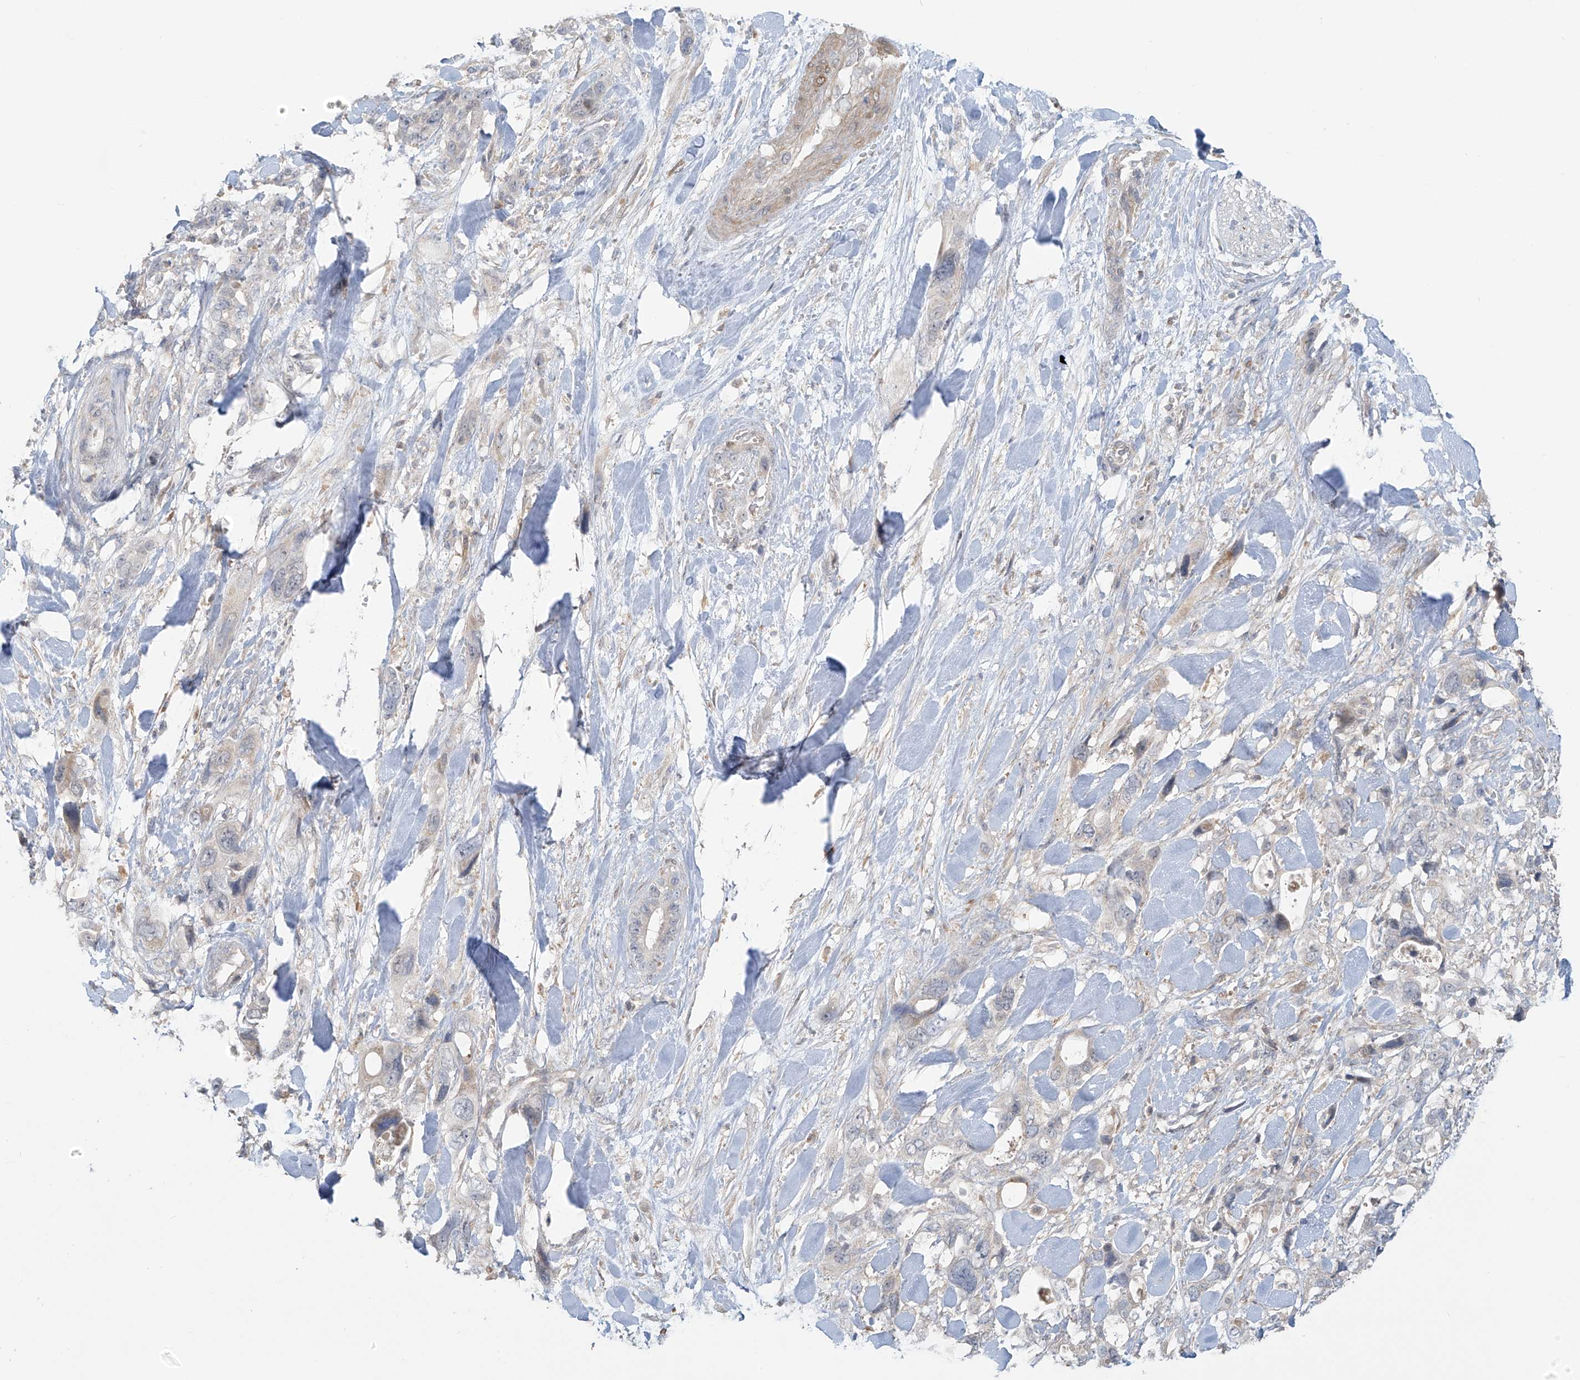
{"staining": {"intensity": "negative", "quantity": "none", "location": "none"}, "tissue": "pancreatic cancer", "cell_type": "Tumor cells", "image_type": "cancer", "snomed": [{"axis": "morphology", "description": "Adenocarcinoma, NOS"}, {"axis": "topography", "description": "Pancreas"}], "caption": "Tumor cells show no significant protein positivity in pancreatic cancer (adenocarcinoma).", "gene": "HDDC2", "patient": {"sex": "male", "age": 46}}